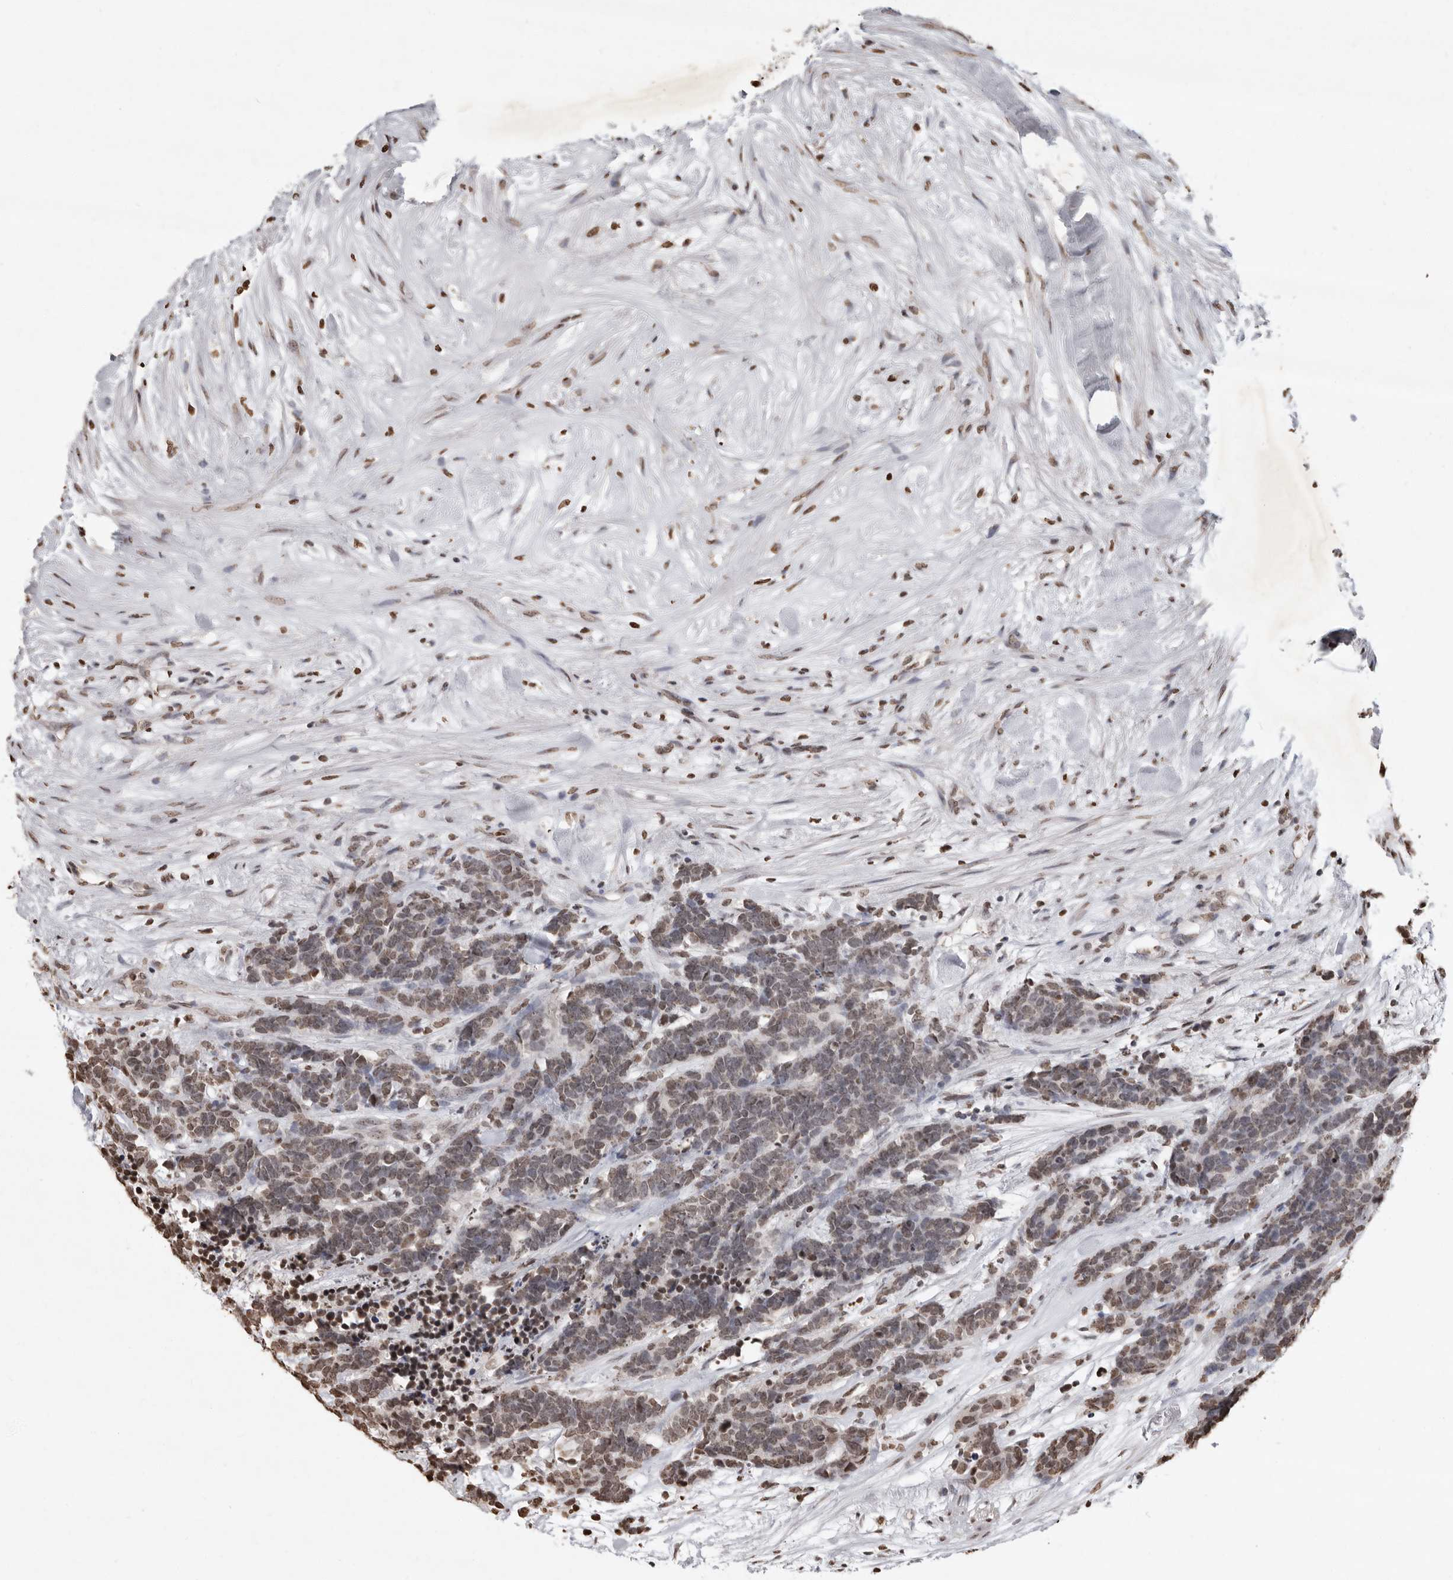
{"staining": {"intensity": "weak", "quantity": ">75%", "location": "nuclear"}, "tissue": "carcinoid", "cell_type": "Tumor cells", "image_type": "cancer", "snomed": [{"axis": "morphology", "description": "Carcinoma, NOS"}, {"axis": "morphology", "description": "Carcinoid, malignant, NOS"}, {"axis": "topography", "description": "Urinary bladder"}], "caption": "Tumor cells demonstrate low levels of weak nuclear positivity in about >75% of cells in carcinoma.", "gene": "WDR45", "patient": {"sex": "male", "age": 57}}